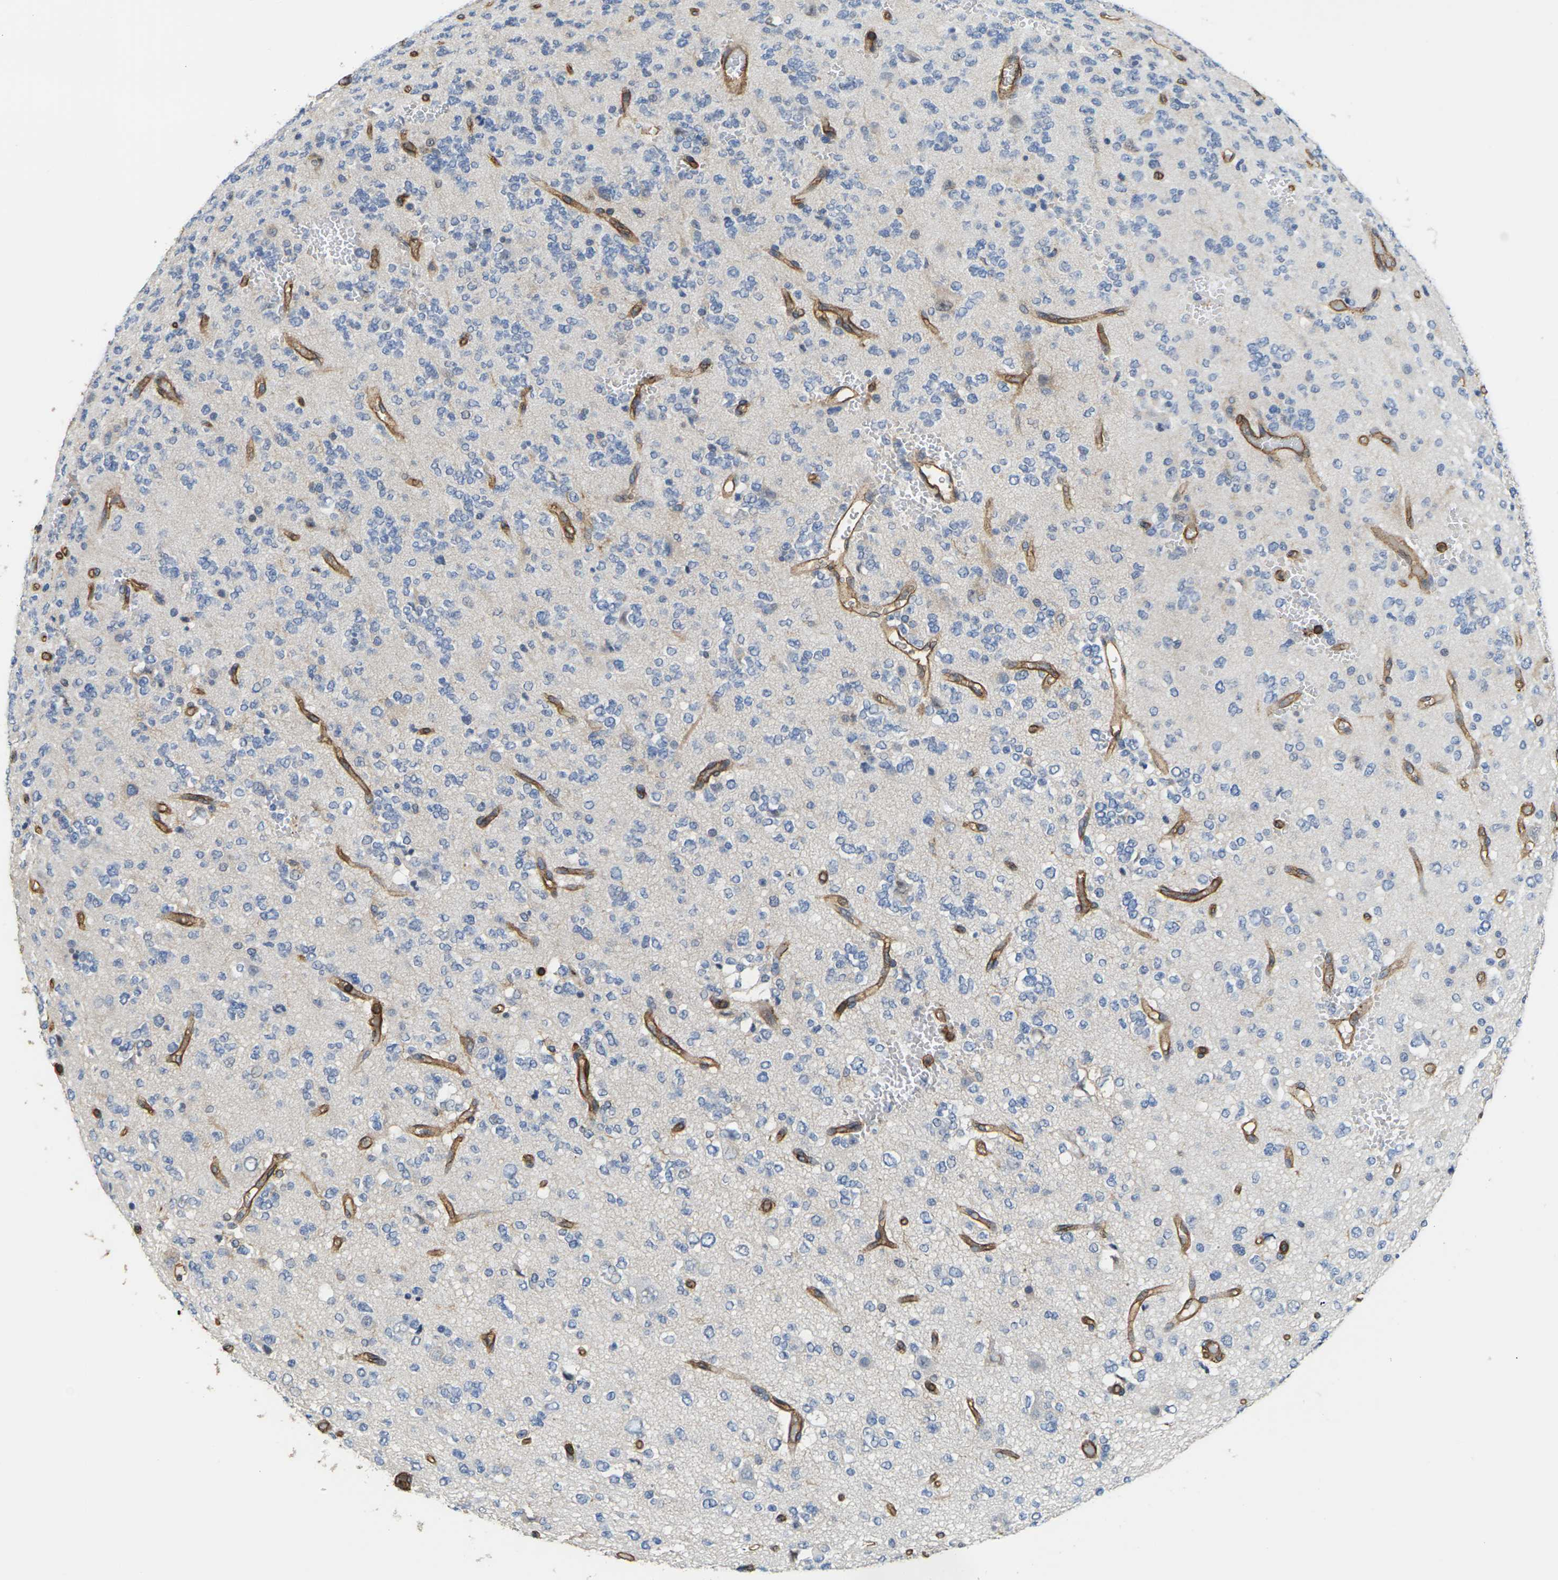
{"staining": {"intensity": "negative", "quantity": "none", "location": "none"}, "tissue": "glioma", "cell_type": "Tumor cells", "image_type": "cancer", "snomed": [{"axis": "morphology", "description": "Glioma, malignant, Low grade"}, {"axis": "topography", "description": "Brain"}], "caption": "Glioma was stained to show a protein in brown. There is no significant positivity in tumor cells.", "gene": "IQGAP1", "patient": {"sex": "male", "age": 38}}